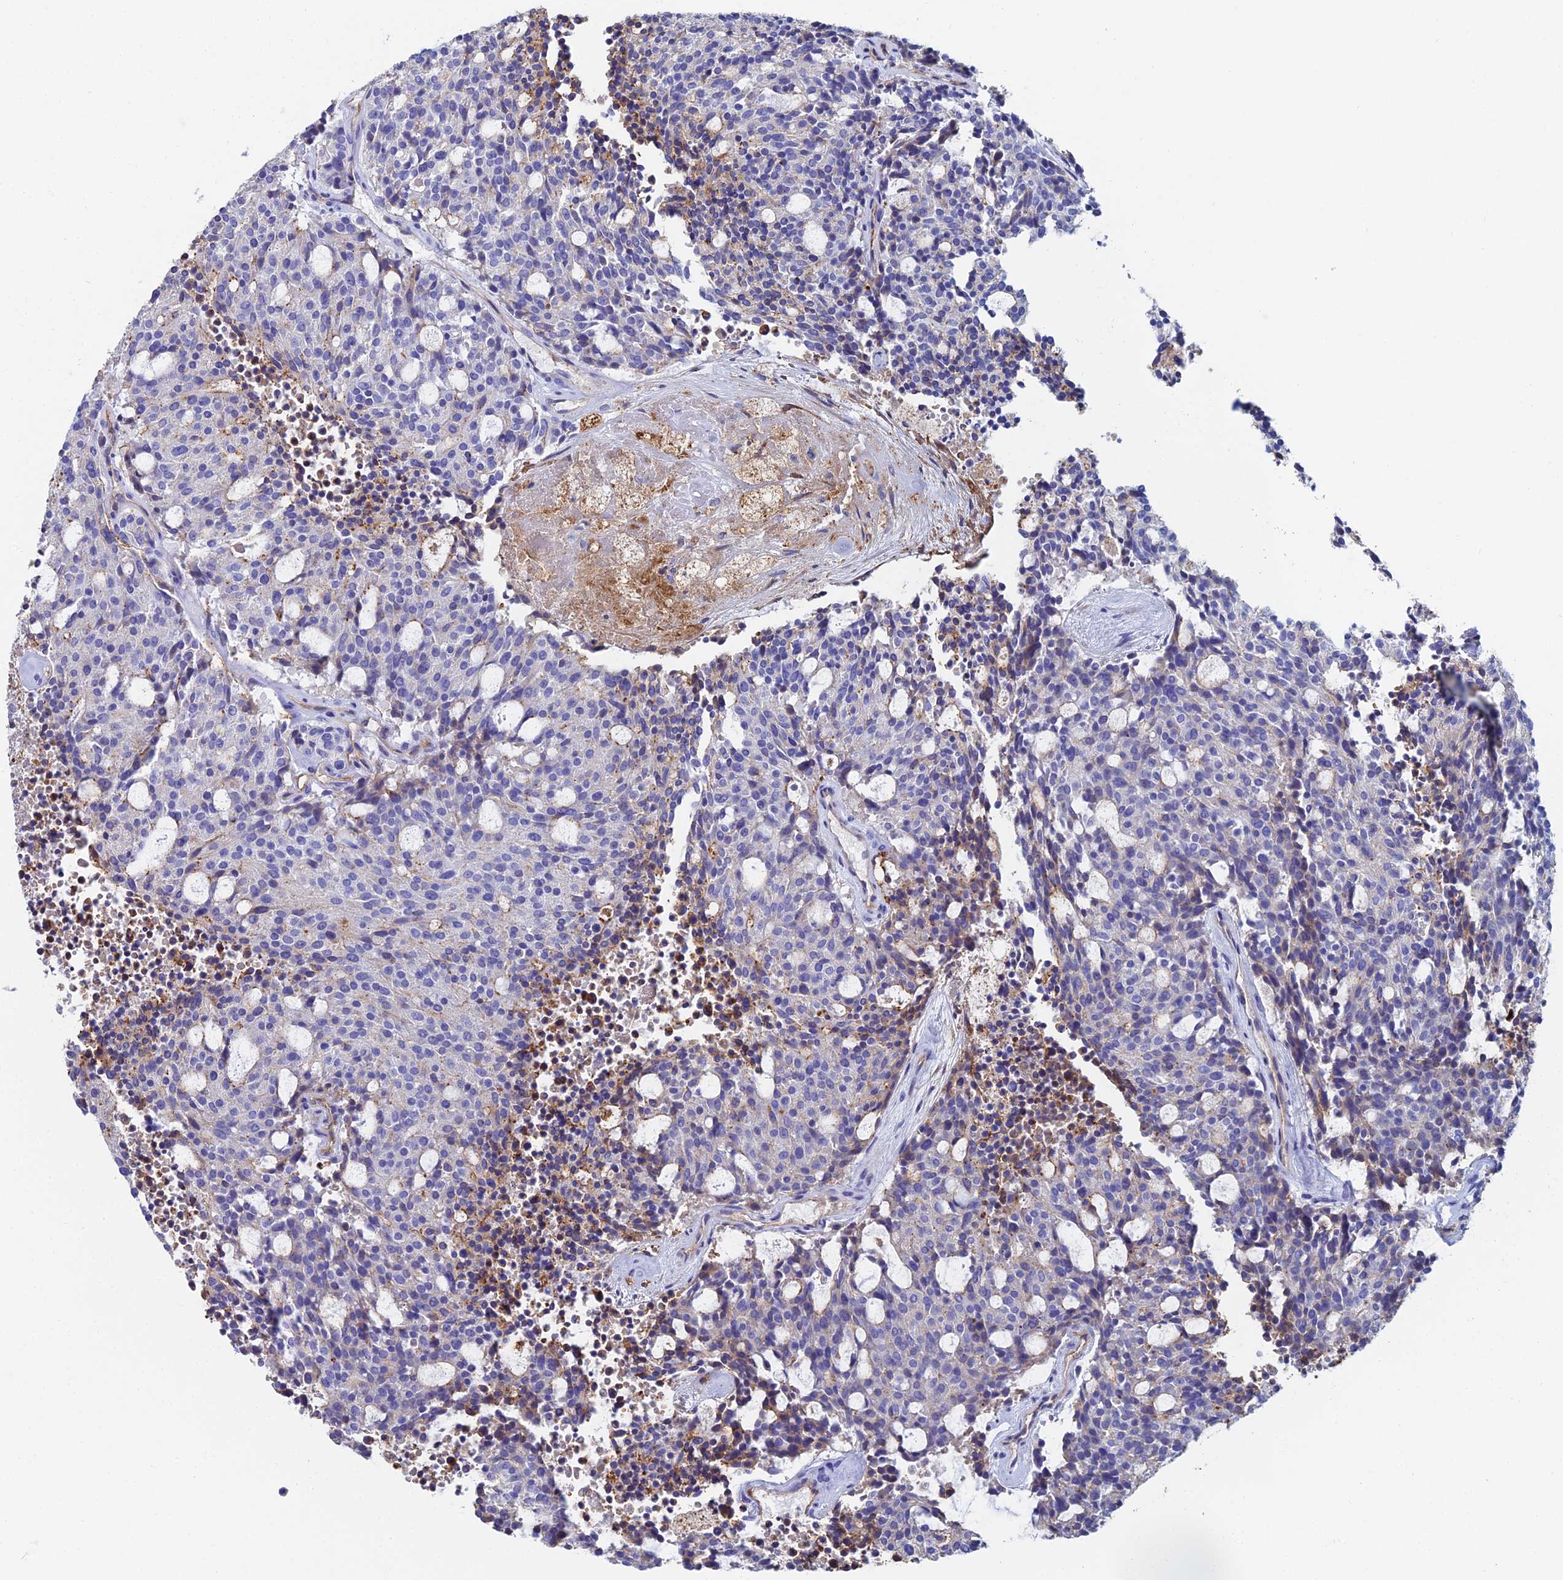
{"staining": {"intensity": "weak", "quantity": "<25%", "location": "cytoplasmic/membranous"}, "tissue": "carcinoid", "cell_type": "Tumor cells", "image_type": "cancer", "snomed": [{"axis": "morphology", "description": "Carcinoid, malignant, NOS"}, {"axis": "topography", "description": "Pancreas"}], "caption": "Immunohistochemistry (IHC) micrograph of neoplastic tissue: carcinoid (malignant) stained with DAB (3,3'-diaminobenzidine) reveals no significant protein expression in tumor cells. (Brightfield microscopy of DAB immunohistochemistry (IHC) at high magnification).", "gene": "C6", "patient": {"sex": "female", "age": 54}}